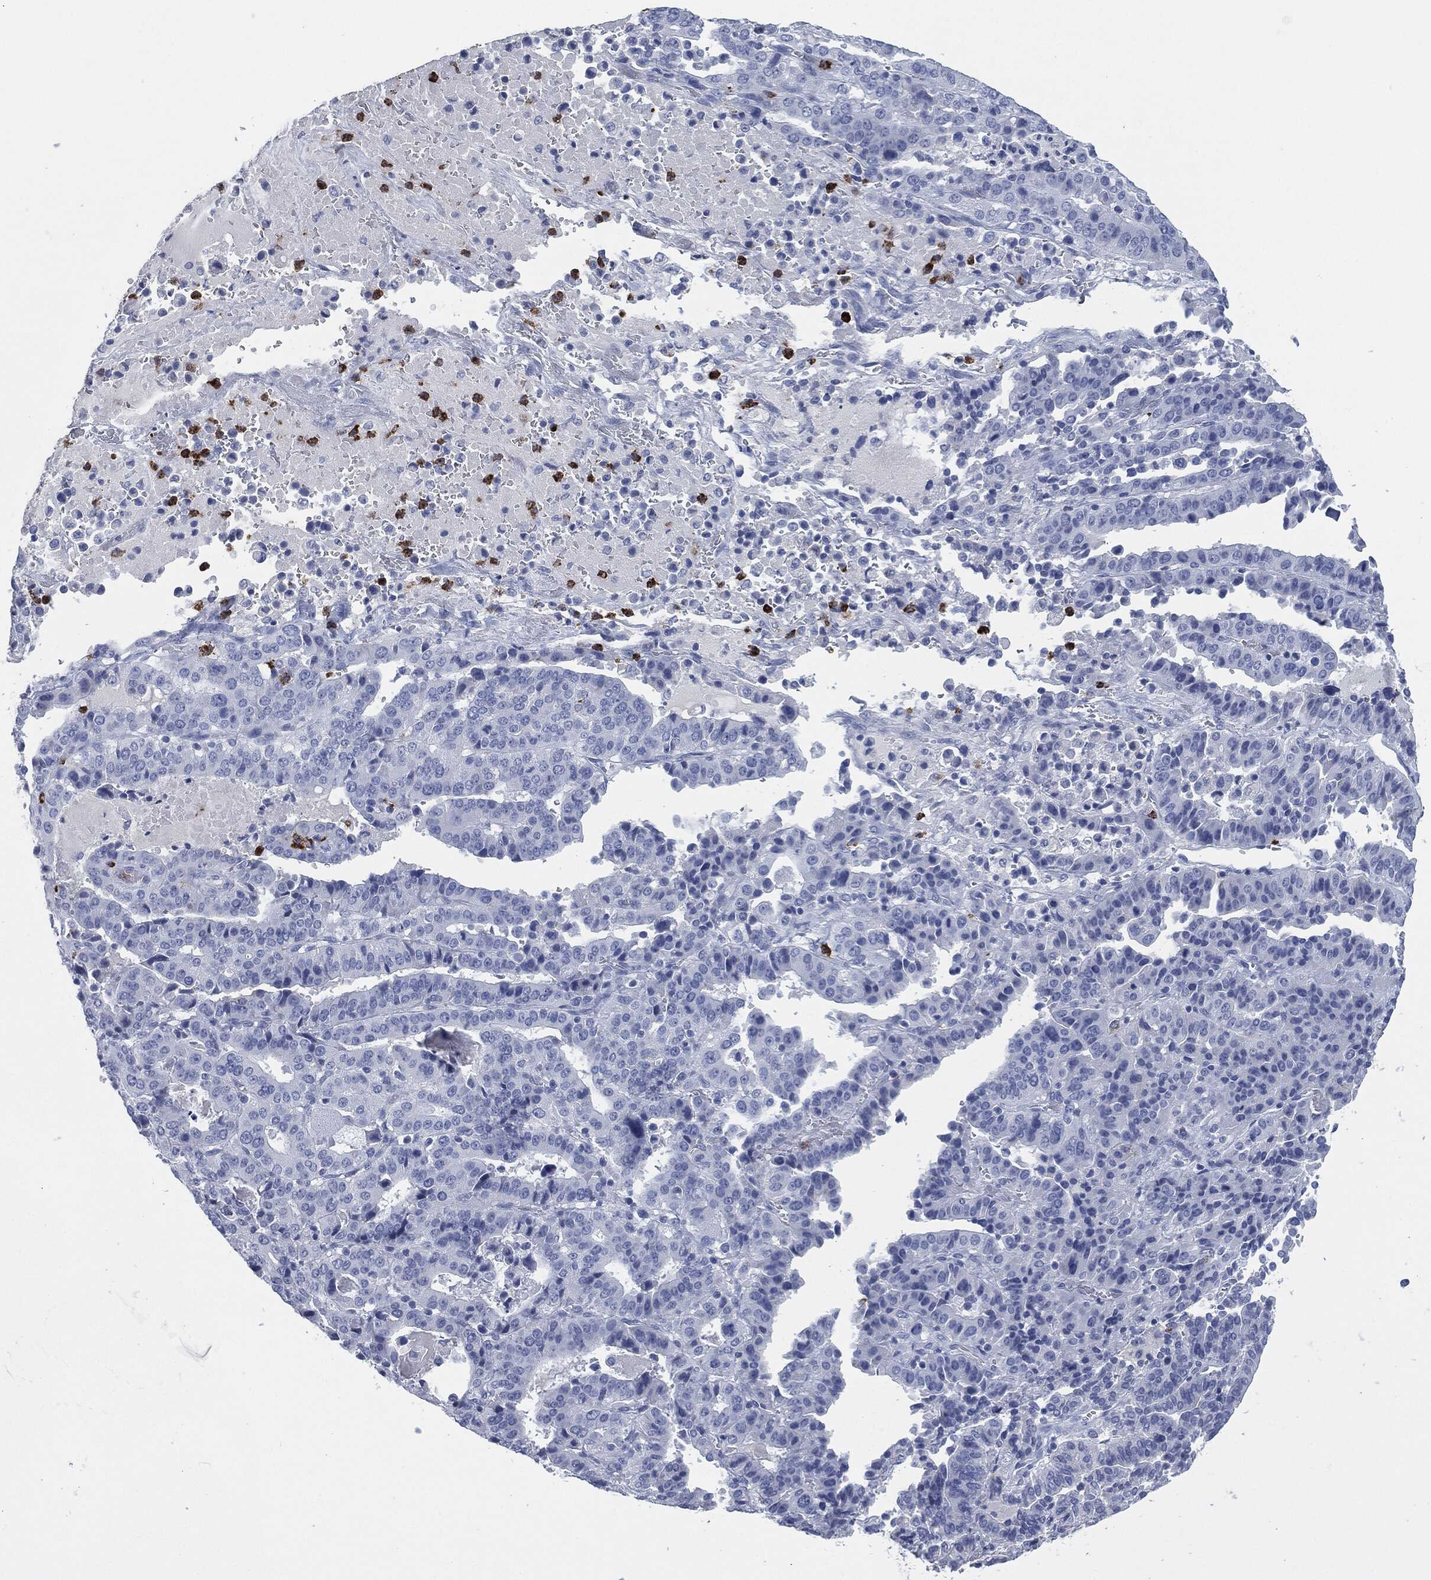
{"staining": {"intensity": "negative", "quantity": "none", "location": "none"}, "tissue": "stomach cancer", "cell_type": "Tumor cells", "image_type": "cancer", "snomed": [{"axis": "morphology", "description": "Adenocarcinoma, NOS"}, {"axis": "topography", "description": "Stomach"}], "caption": "Human stomach adenocarcinoma stained for a protein using immunohistochemistry reveals no expression in tumor cells.", "gene": "CEACAM8", "patient": {"sex": "male", "age": 48}}